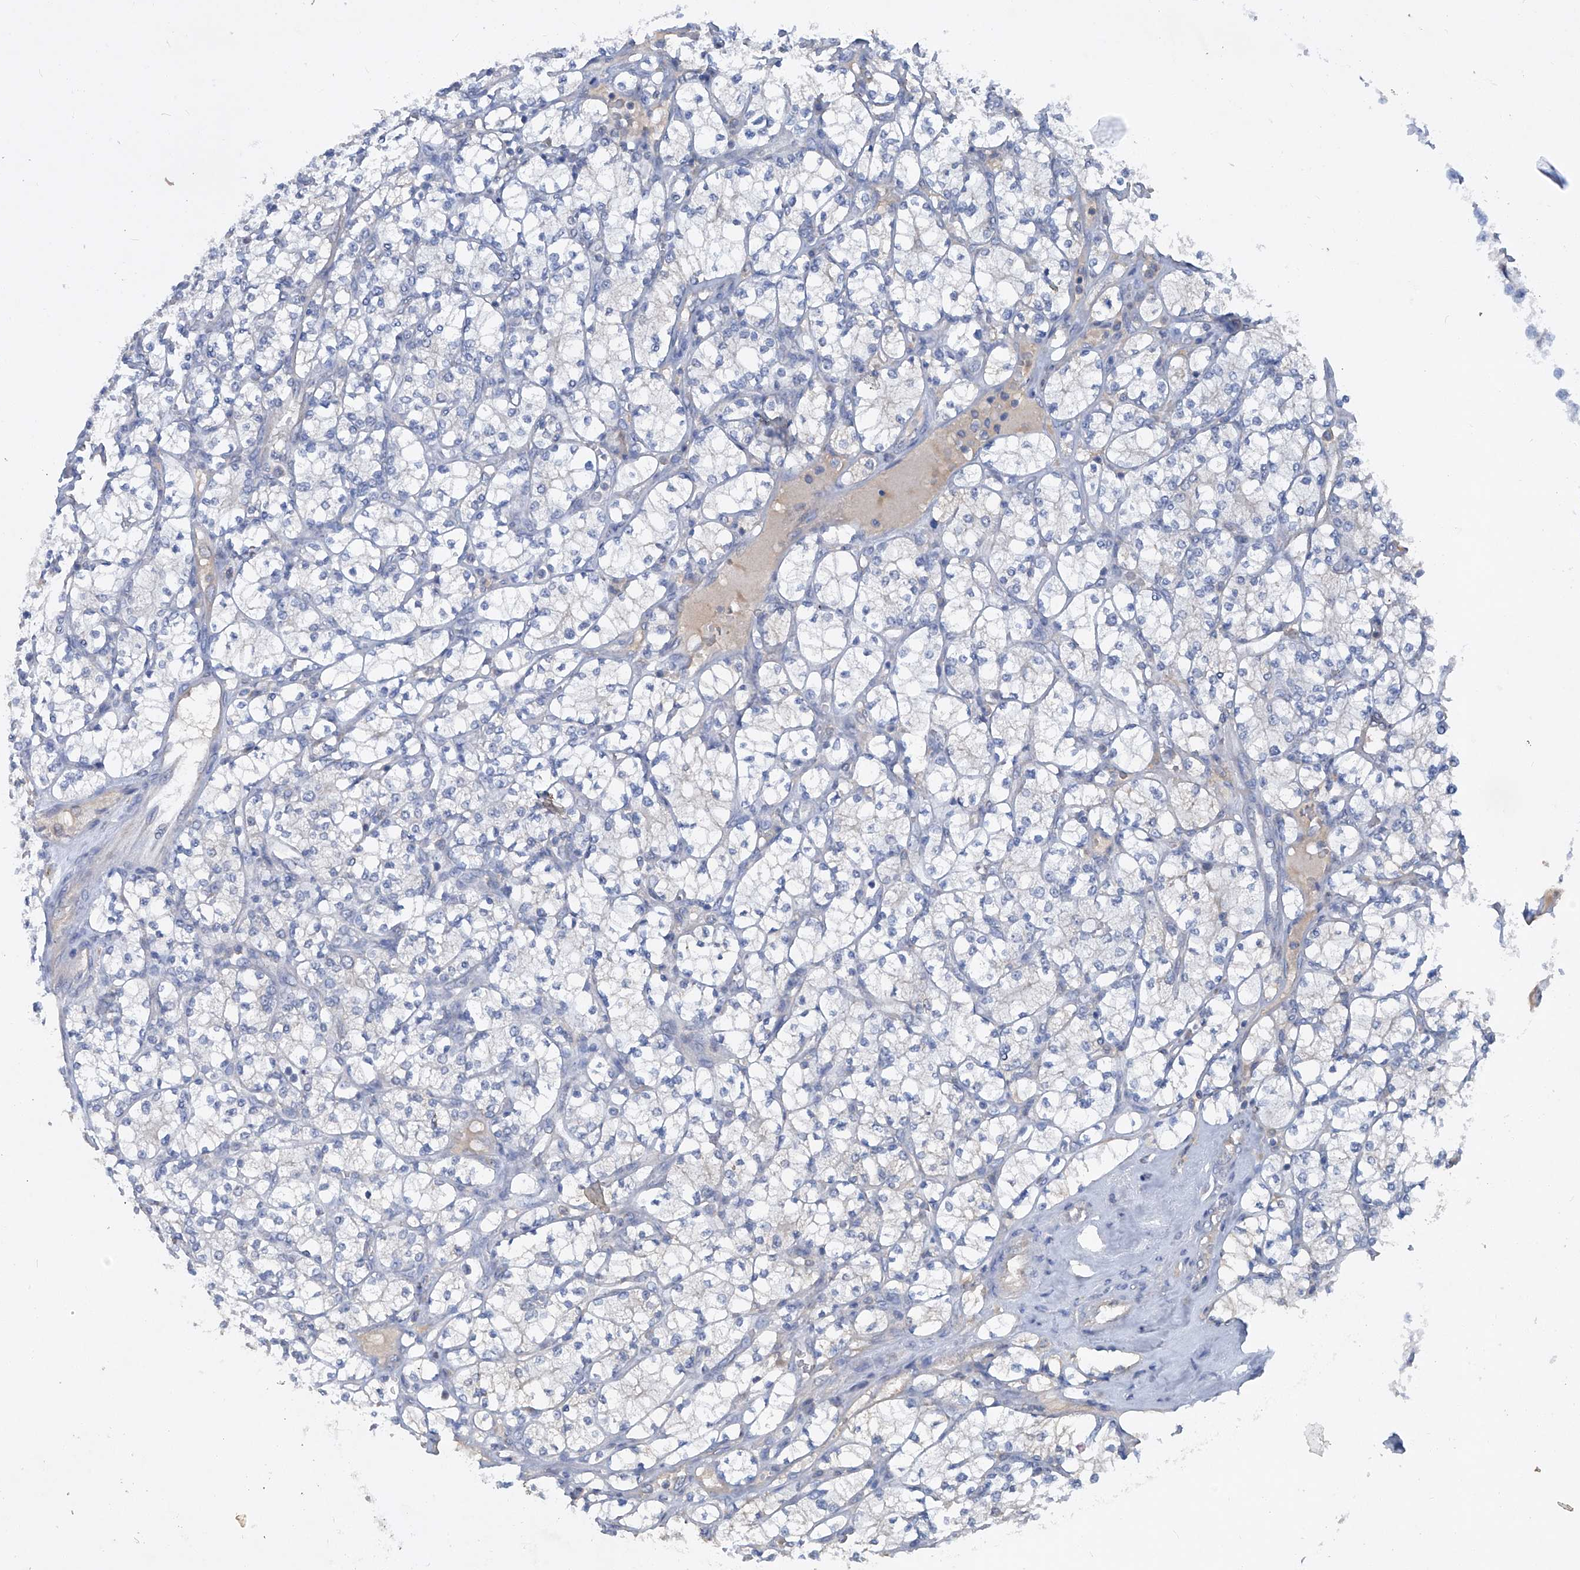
{"staining": {"intensity": "negative", "quantity": "none", "location": "none"}, "tissue": "renal cancer", "cell_type": "Tumor cells", "image_type": "cancer", "snomed": [{"axis": "morphology", "description": "Adenocarcinoma, NOS"}, {"axis": "topography", "description": "Kidney"}], "caption": "Tumor cells show no significant positivity in renal cancer.", "gene": "PCSK5", "patient": {"sex": "male", "age": 77}}